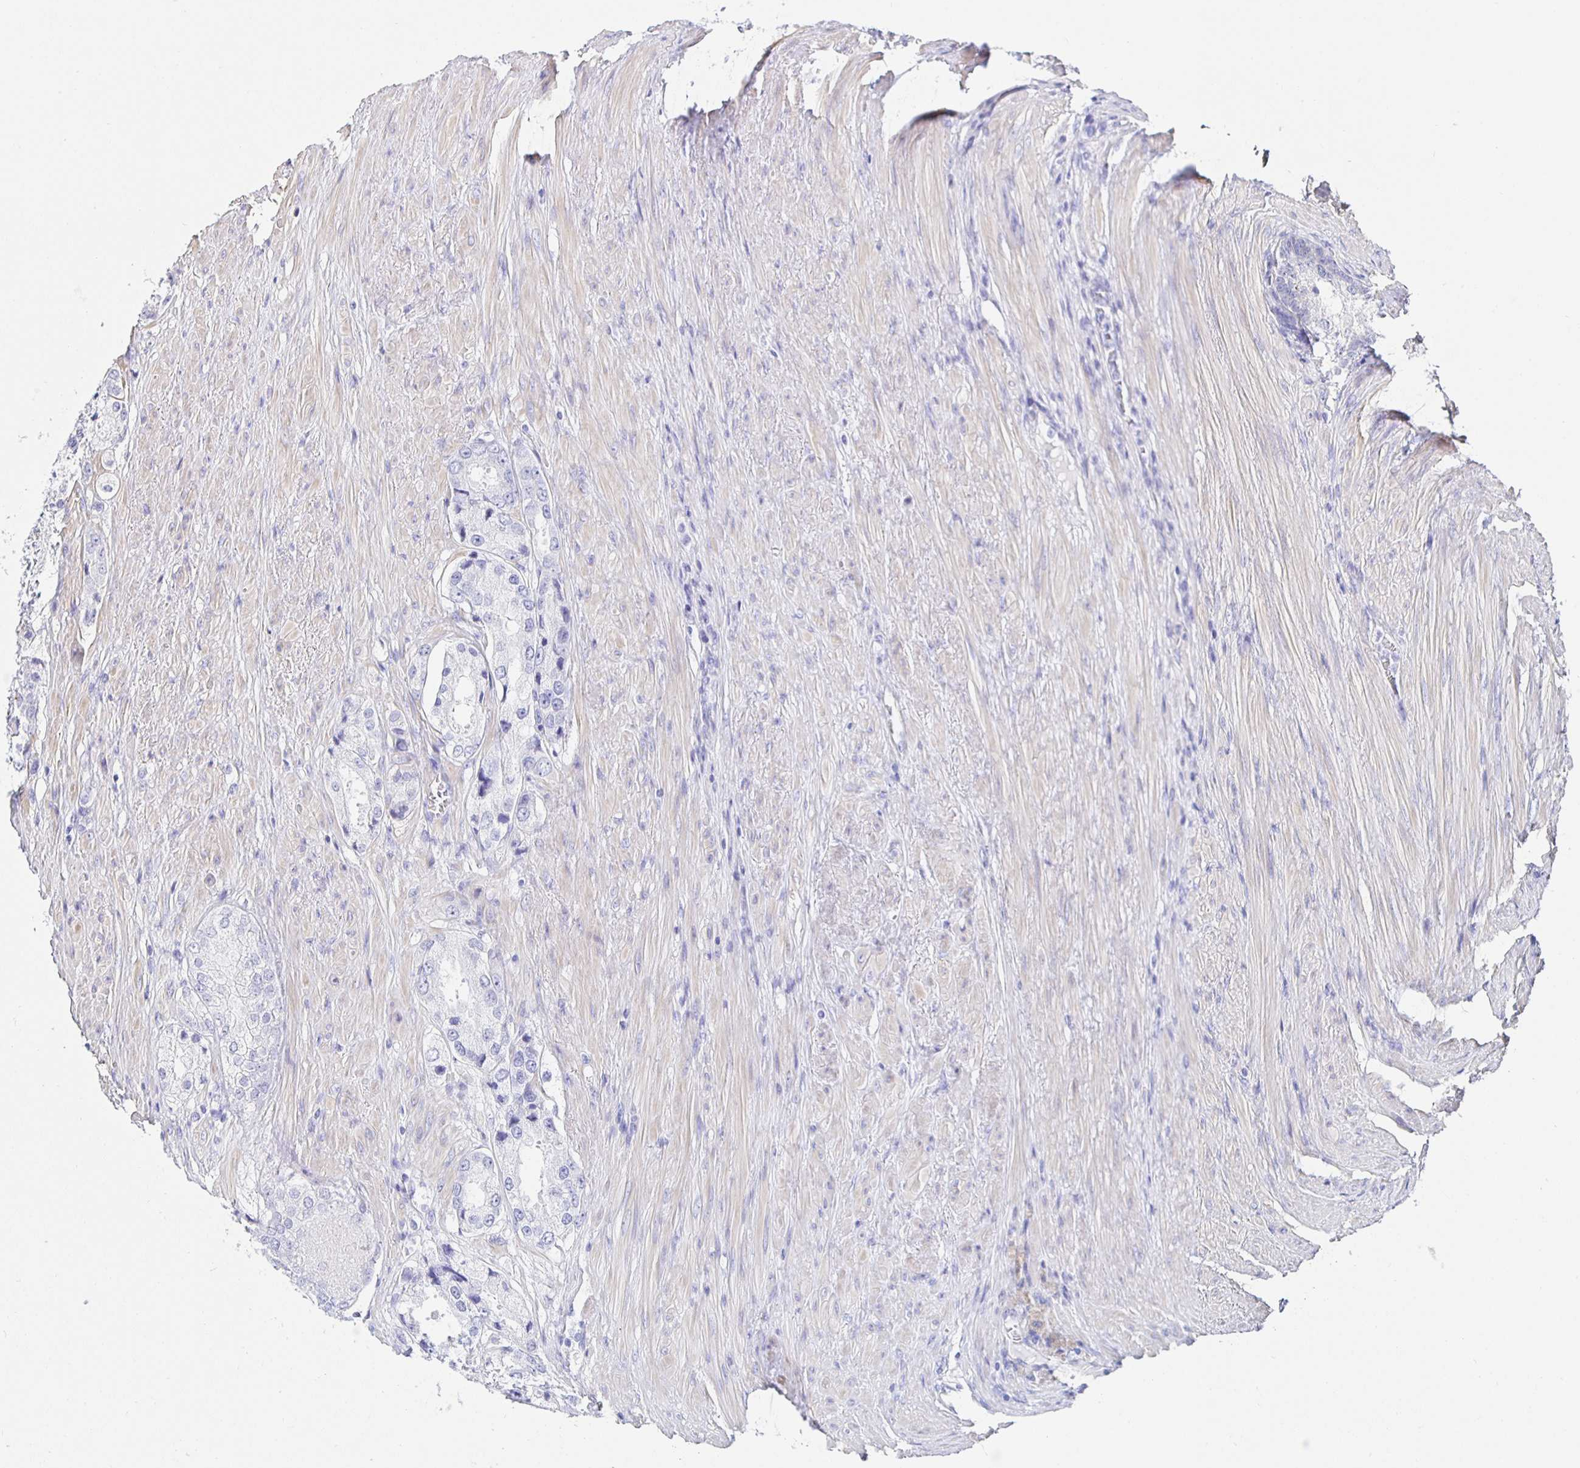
{"staining": {"intensity": "negative", "quantity": "none", "location": "none"}, "tissue": "prostate cancer", "cell_type": "Tumor cells", "image_type": "cancer", "snomed": [{"axis": "morphology", "description": "Adenocarcinoma, Low grade"}, {"axis": "topography", "description": "Prostate"}], "caption": "A histopathology image of human prostate cancer (low-grade adenocarcinoma) is negative for staining in tumor cells. (DAB immunohistochemistry (IHC) visualized using brightfield microscopy, high magnification).", "gene": "HSPA4L", "patient": {"sex": "male", "age": 68}}